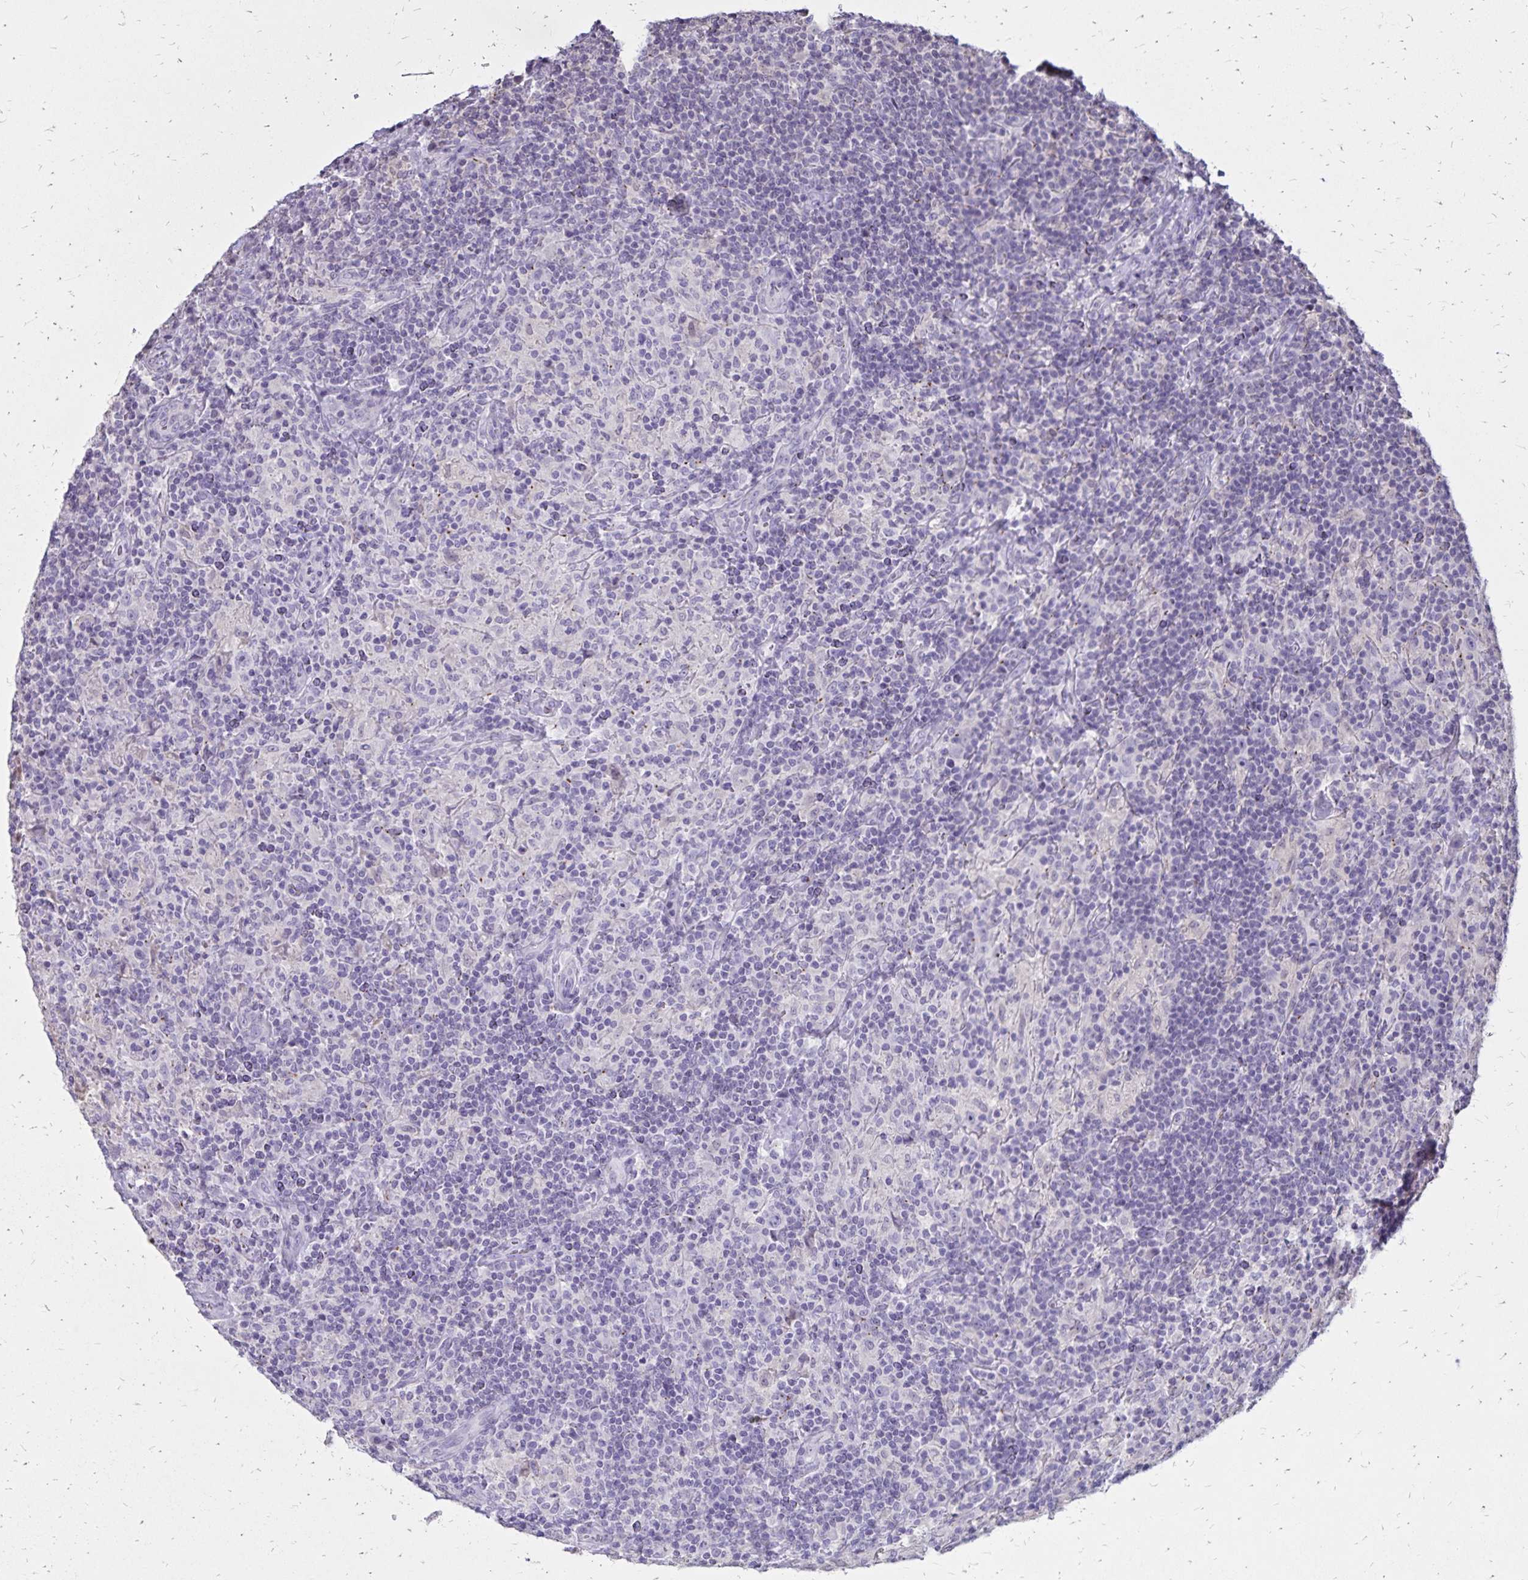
{"staining": {"intensity": "negative", "quantity": "none", "location": "none"}, "tissue": "lymphoma", "cell_type": "Tumor cells", "image_type": "cancer", "snomed": [{"axis": "morphology", "description": "Hodgkin's disease, NOS"}, {"axis": "topography", "description": "Lymph node"}], "caption": "Protein analysis of Hodgkin's disease displays no significant staining in tumor cells.", "gene": "SH3GL3", "patient": {"sex": "male", "age": 70}}